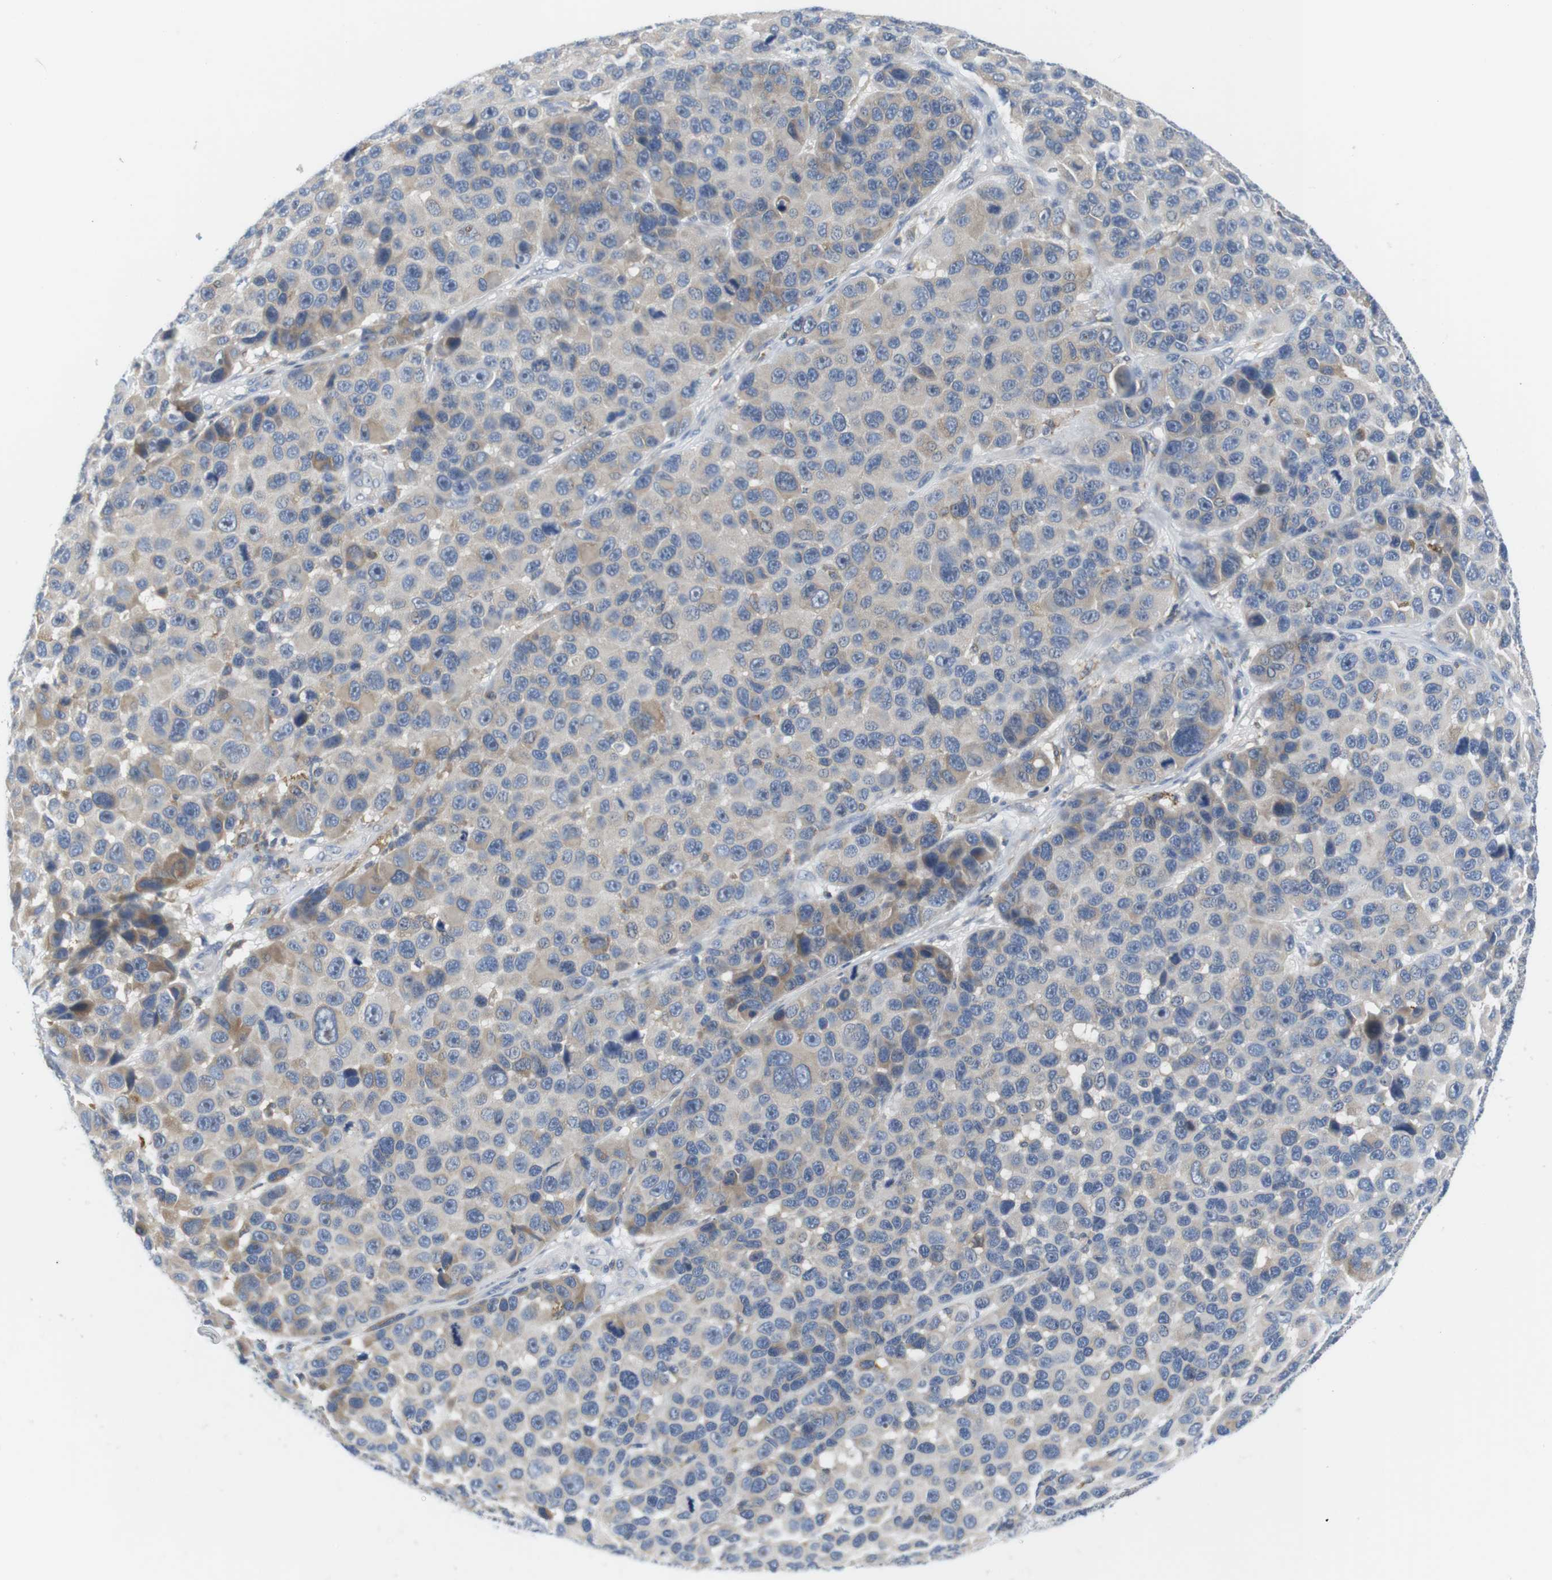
{"staining": {"intensity": "moderate", "quantity": "25%-75%", "location": "cytoplasmic/membranous"}, "tissue": "melanoma", "cell_type": "Tumor cells", "image_type": "cancer", "snomed": [{"axis": "morphology", "description": "Malignant melanoma, NOS"}, {"axis": "topography", "description": "Skin"}], "caption": "An immunohistochemistry (IHC) photomicrograph of neoplastic tissue is shown. Protein staining in brown labels moderate cytoplasmic/membranous positivity in malignant melanoma within tumor cells.", "gene": "CNGA2", "patient": {"sex": "male", "age": 53}}